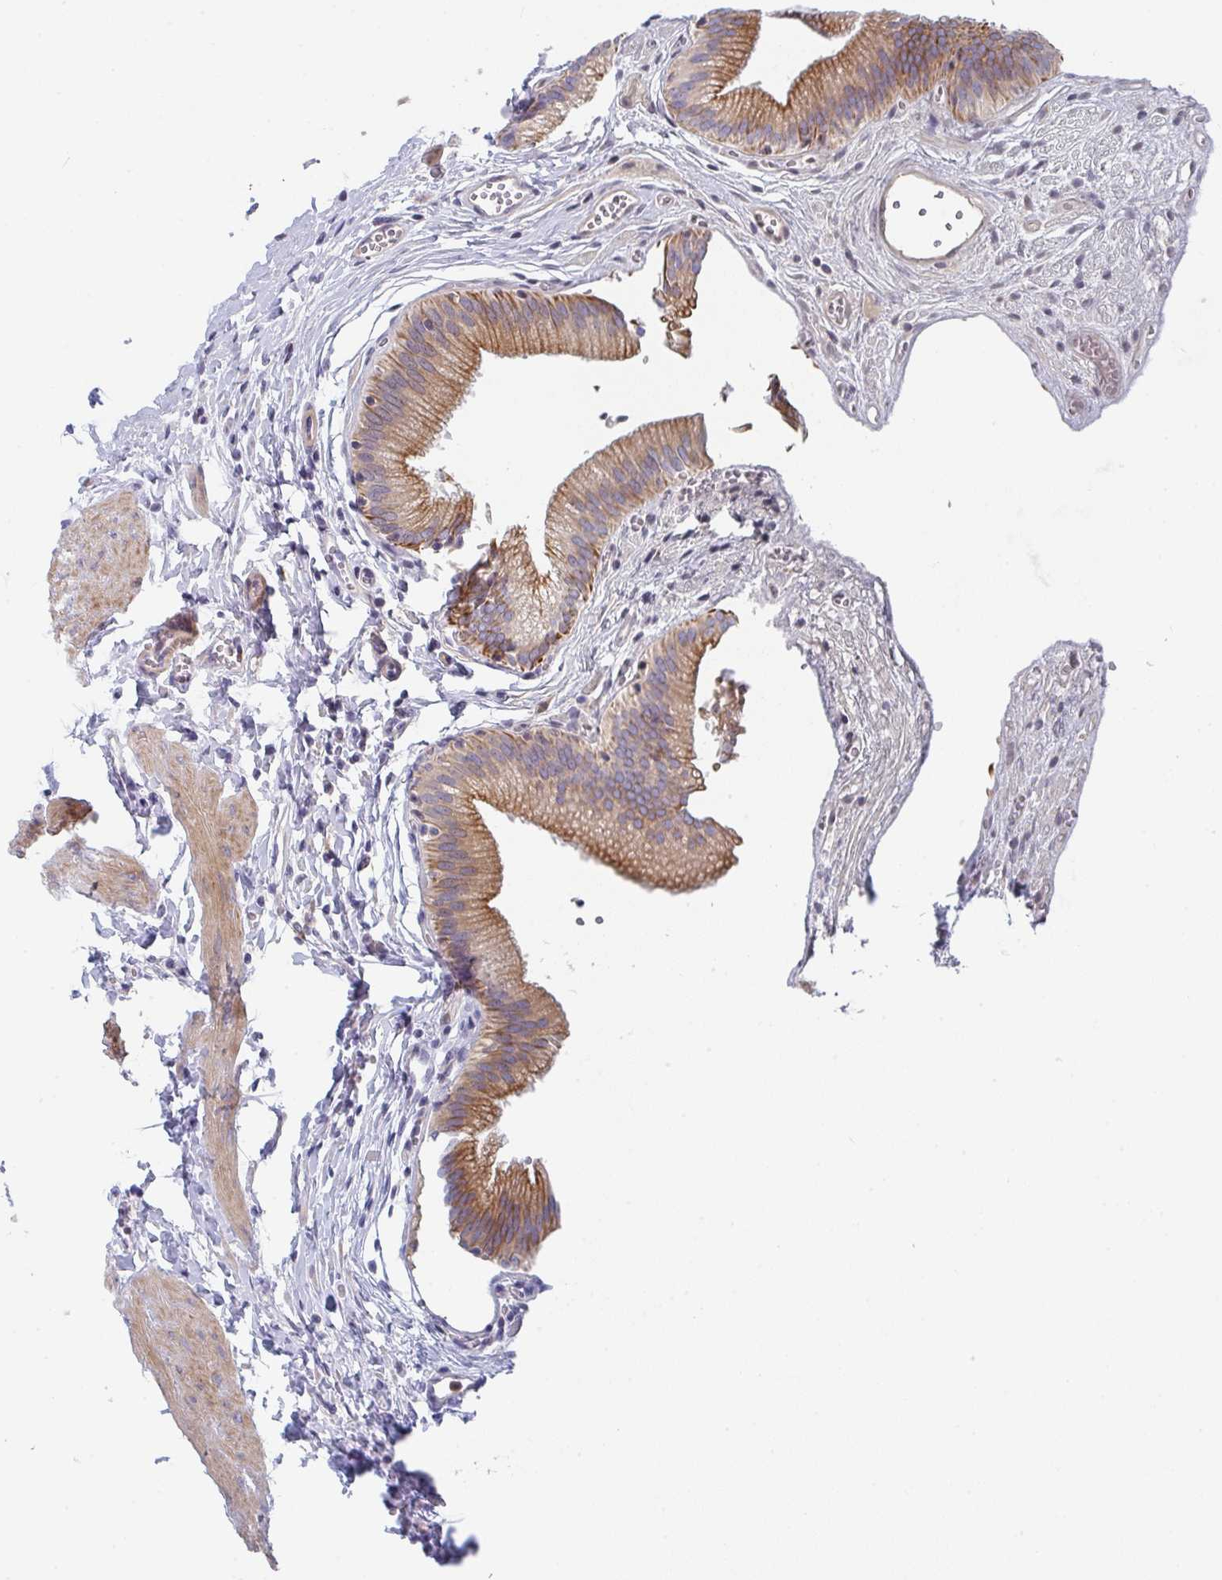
{"staining": {"intensity": "moderate", "quantity": ">75%", "location": "cytoplasmic/membranous"}, "tissue": "gallbladder", "cell_type": "Glandular cells", "image_type": "normal", "snomed": [{"axis": "morphology", "description": "Normal tissue, NOS"}, {"axis": "topography", "description": "Gallbladder"}, {"axis": "topography", "description": "Peripheral nerve tissue"}], "caption": "A brown stain labels moderate cytoplasmic/membranous staining of a protein in glandular cells of benign human gallbladder. The protein is stained brown, and the nuclei are stained in blue (DAB IHC with brightfield microscopy, high magnification).", "gene": "KLHL33", "patient": {"sex": "male", "age": 17}}